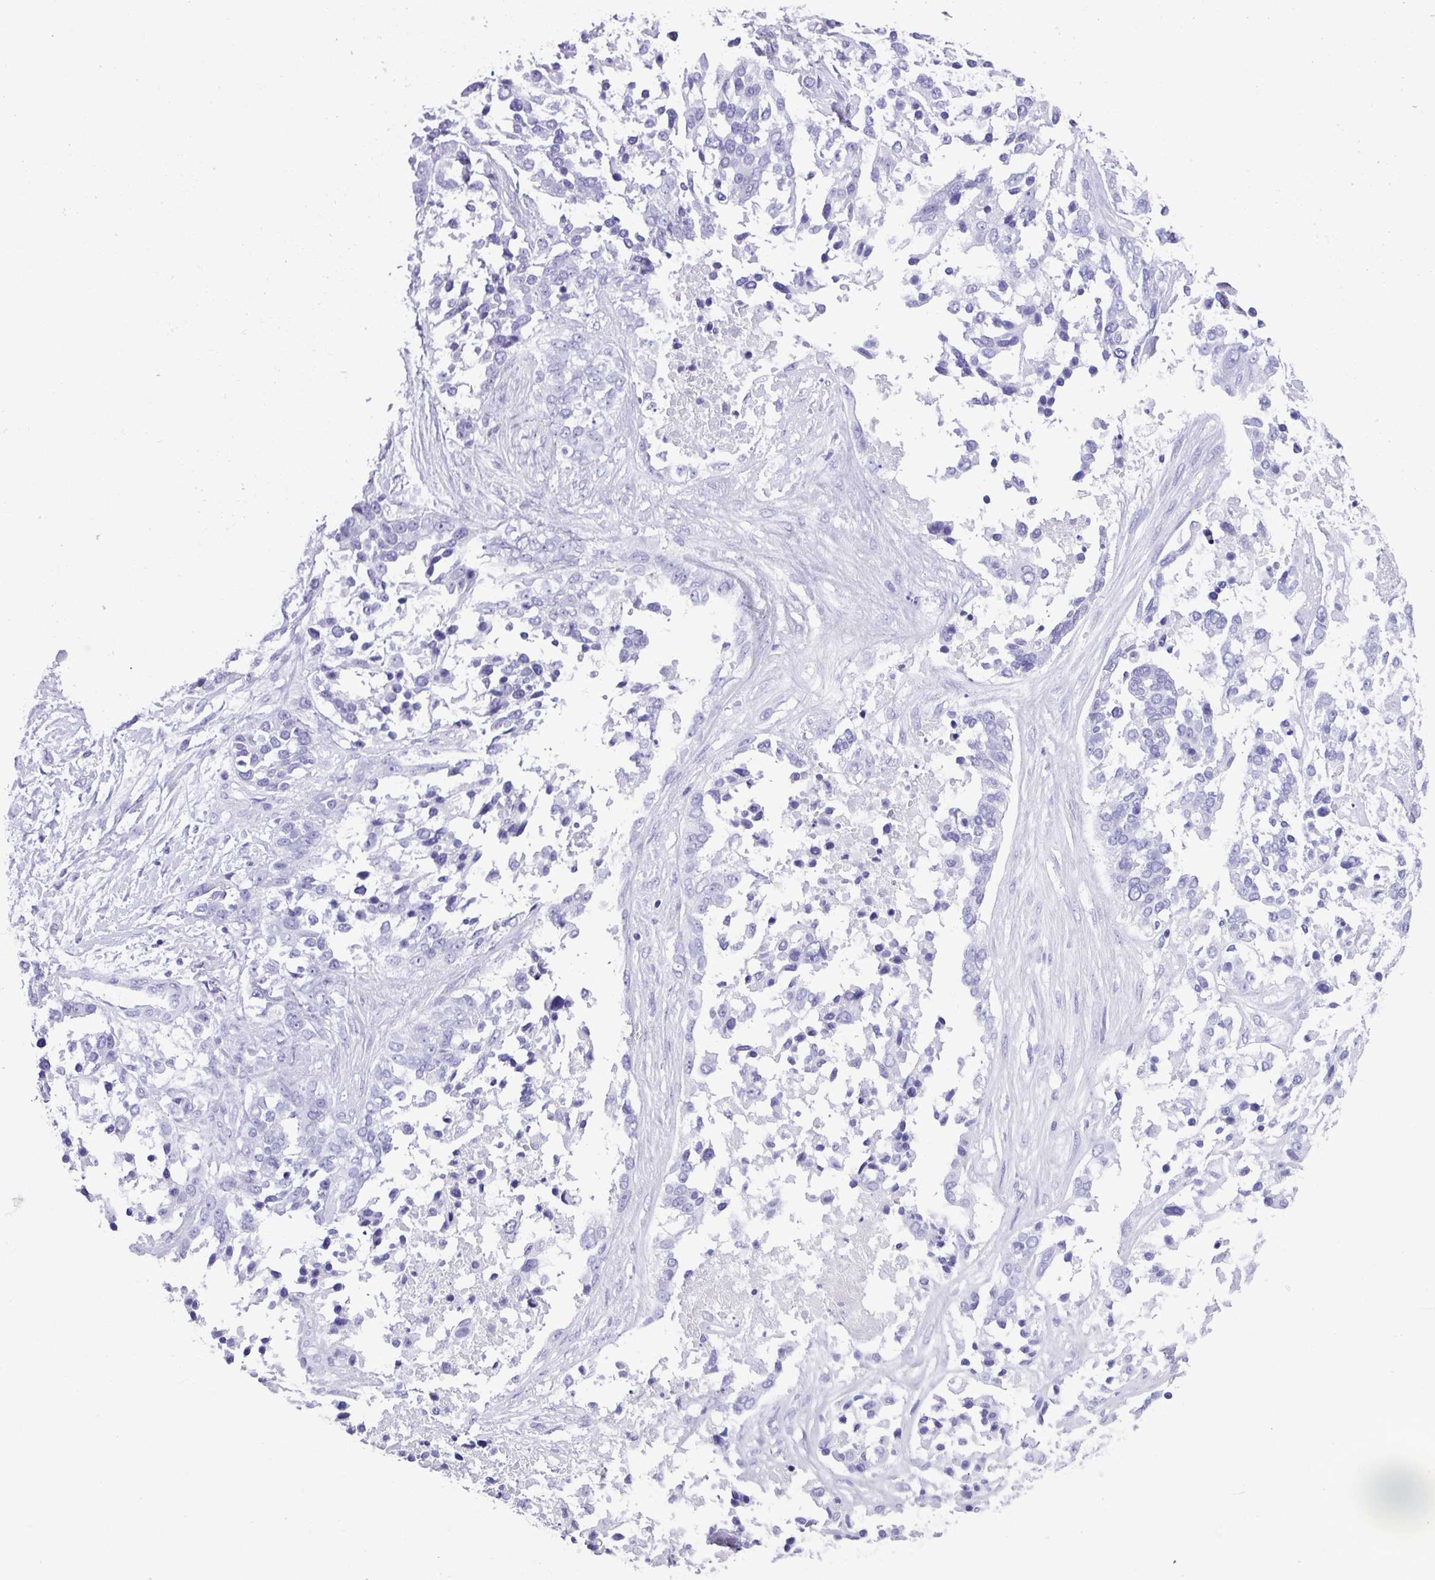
{"staining": {"intensity": "negative", "quantity": "none", "location": "none"}, "tissue": "ovarian cancer", "cell_type": "Tumor cells", "image_type": "cancer", "snomed": [{"axis": "morphology", "description": "Cystadenocarcinoma, serous, NOS"}, {"axis": "topography", "description": "Ovary"}], "caption": "IHC of ovarian cancer exhibits no expression in tumor cells.", "gene": "STIMATE", "patient": {"sex": "female", "age": 44}}